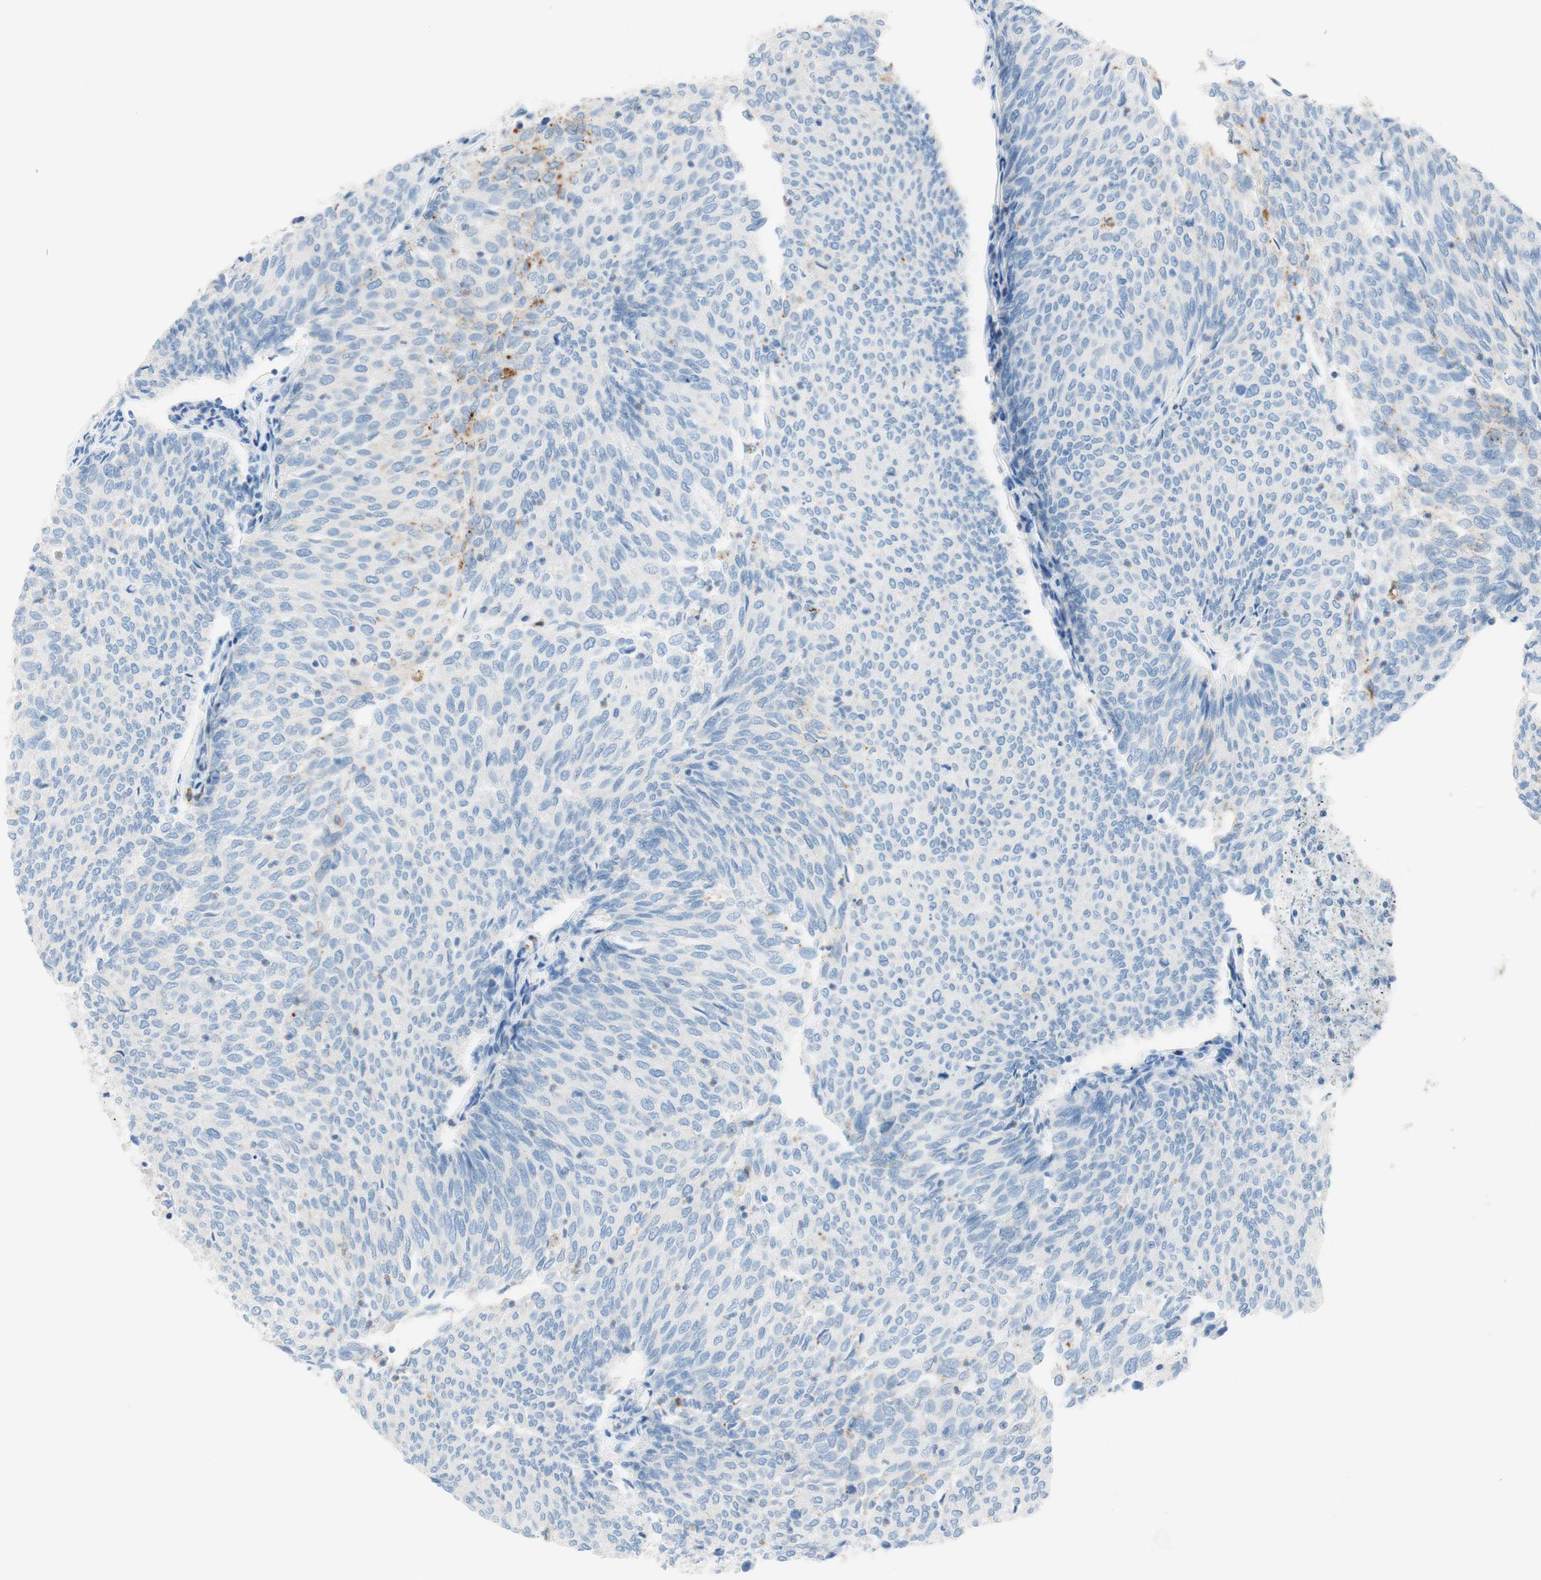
{"staining": {"intensity": "negative", "quantity": "none", "location": "none"}, "tissue": "urothelial cancer", "cell_type": "Tumor cells", "image_type": "cancer", "snomed": [{"axis": "morphology", "description": "Urothelial carcinoma, Low grade"}, {"axis": "topography", "description": "Urinary bladder"}], "caption": "Tumor cells show no significant protein staining in low-grade urothelial carcinoma.", "gene": "CEACAM1", "patient": {"sex": "female", "age": 79}}